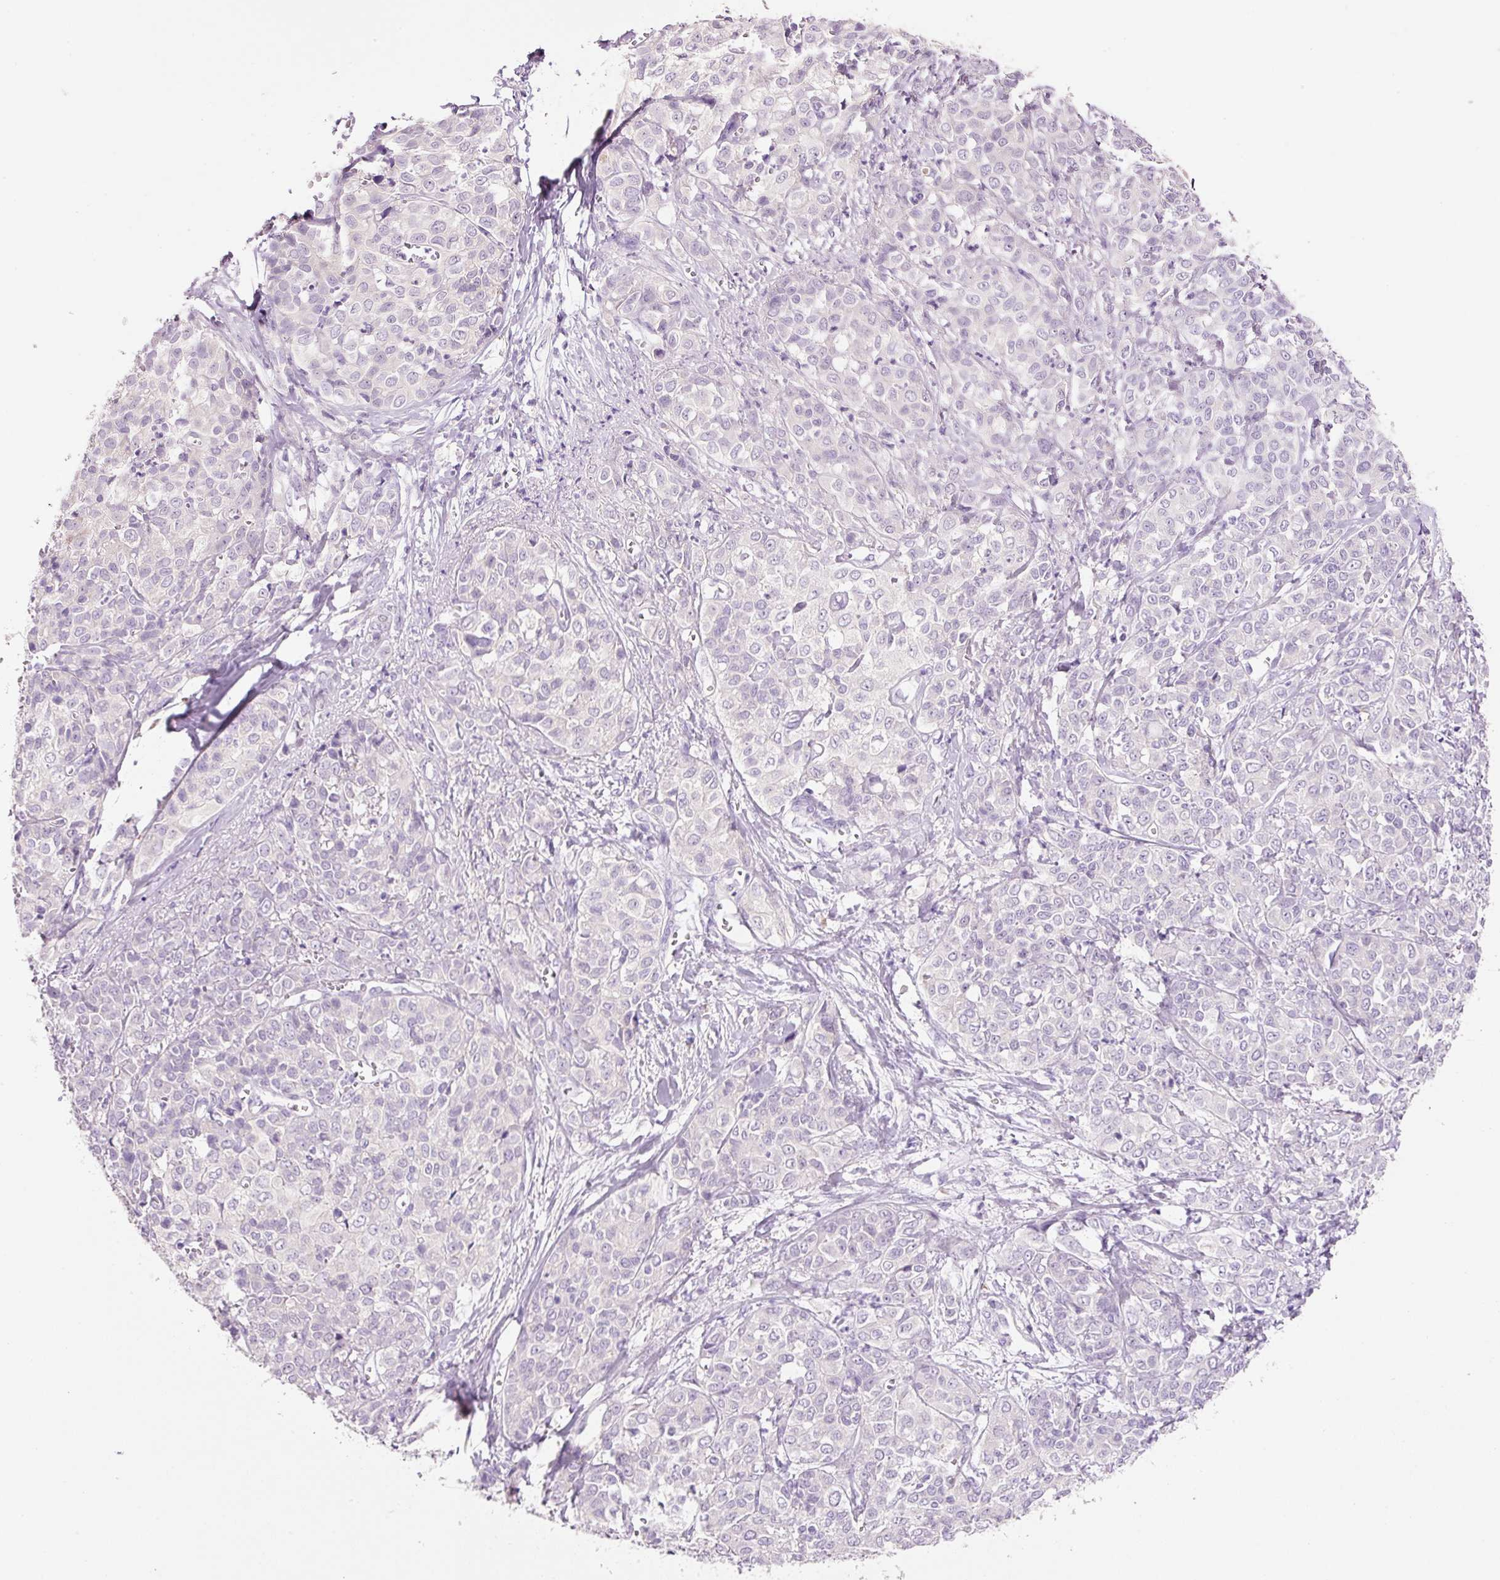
{"staining": {"intensity": "negative", "quantity": "none", "location": "none"}, "tissue": "liver cancer", "cell_type": "Tumor cells", "image_type": "cancer", "snomed": [{"axis": "morphology", "description": "Cholangiocarcinoma"}, {"axis": "topography", "description": "Liver"}], "caption": "High magnification brightfield microscopy of liver cancer (cholangiocarcinoma) stained with DAB (brown) and counterstained with hematoxylin (blue): tumor cells show no significant expression.", "gene": "TENT5C", "patient": {"sex": "female", "age": 77}}